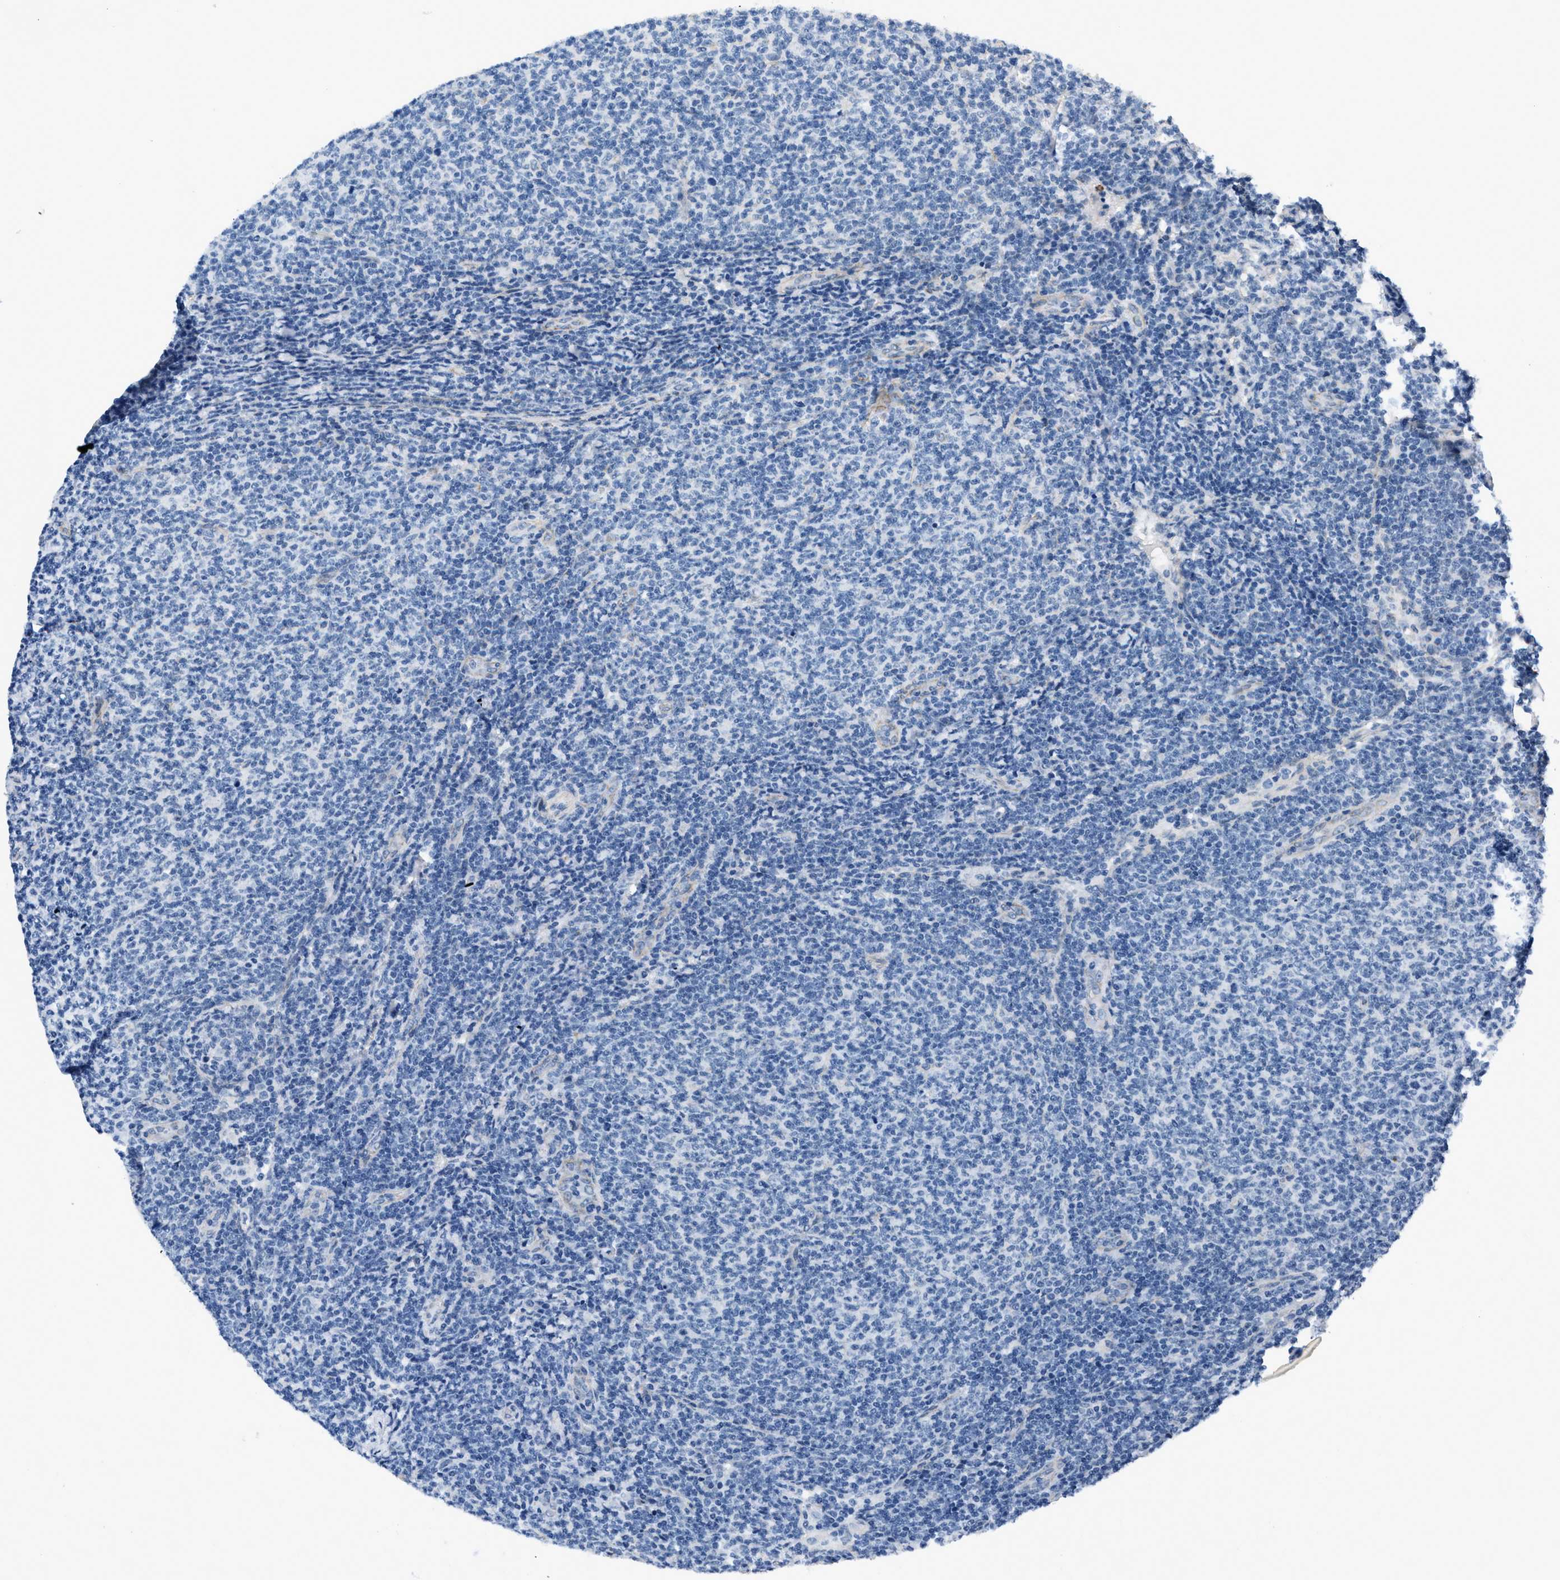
{"staining": {"intensity": "negative", "quantity": "none", "location": "none"}, "tissue": "lymphoma", "cell_type": "Tumor cells", "image_type": "cancer", "snomed": [{"axis": "morphology", "description": "Malignant lymphoma, non-Hodgkin's type, Low grade"}, {"axis": "topography", "description": "Lymph node"}], "caption": "Tumor cells show no significant staining in lymphoma.", "gene": "FBN1", "patient": {"sex": "male", "age": 66}}